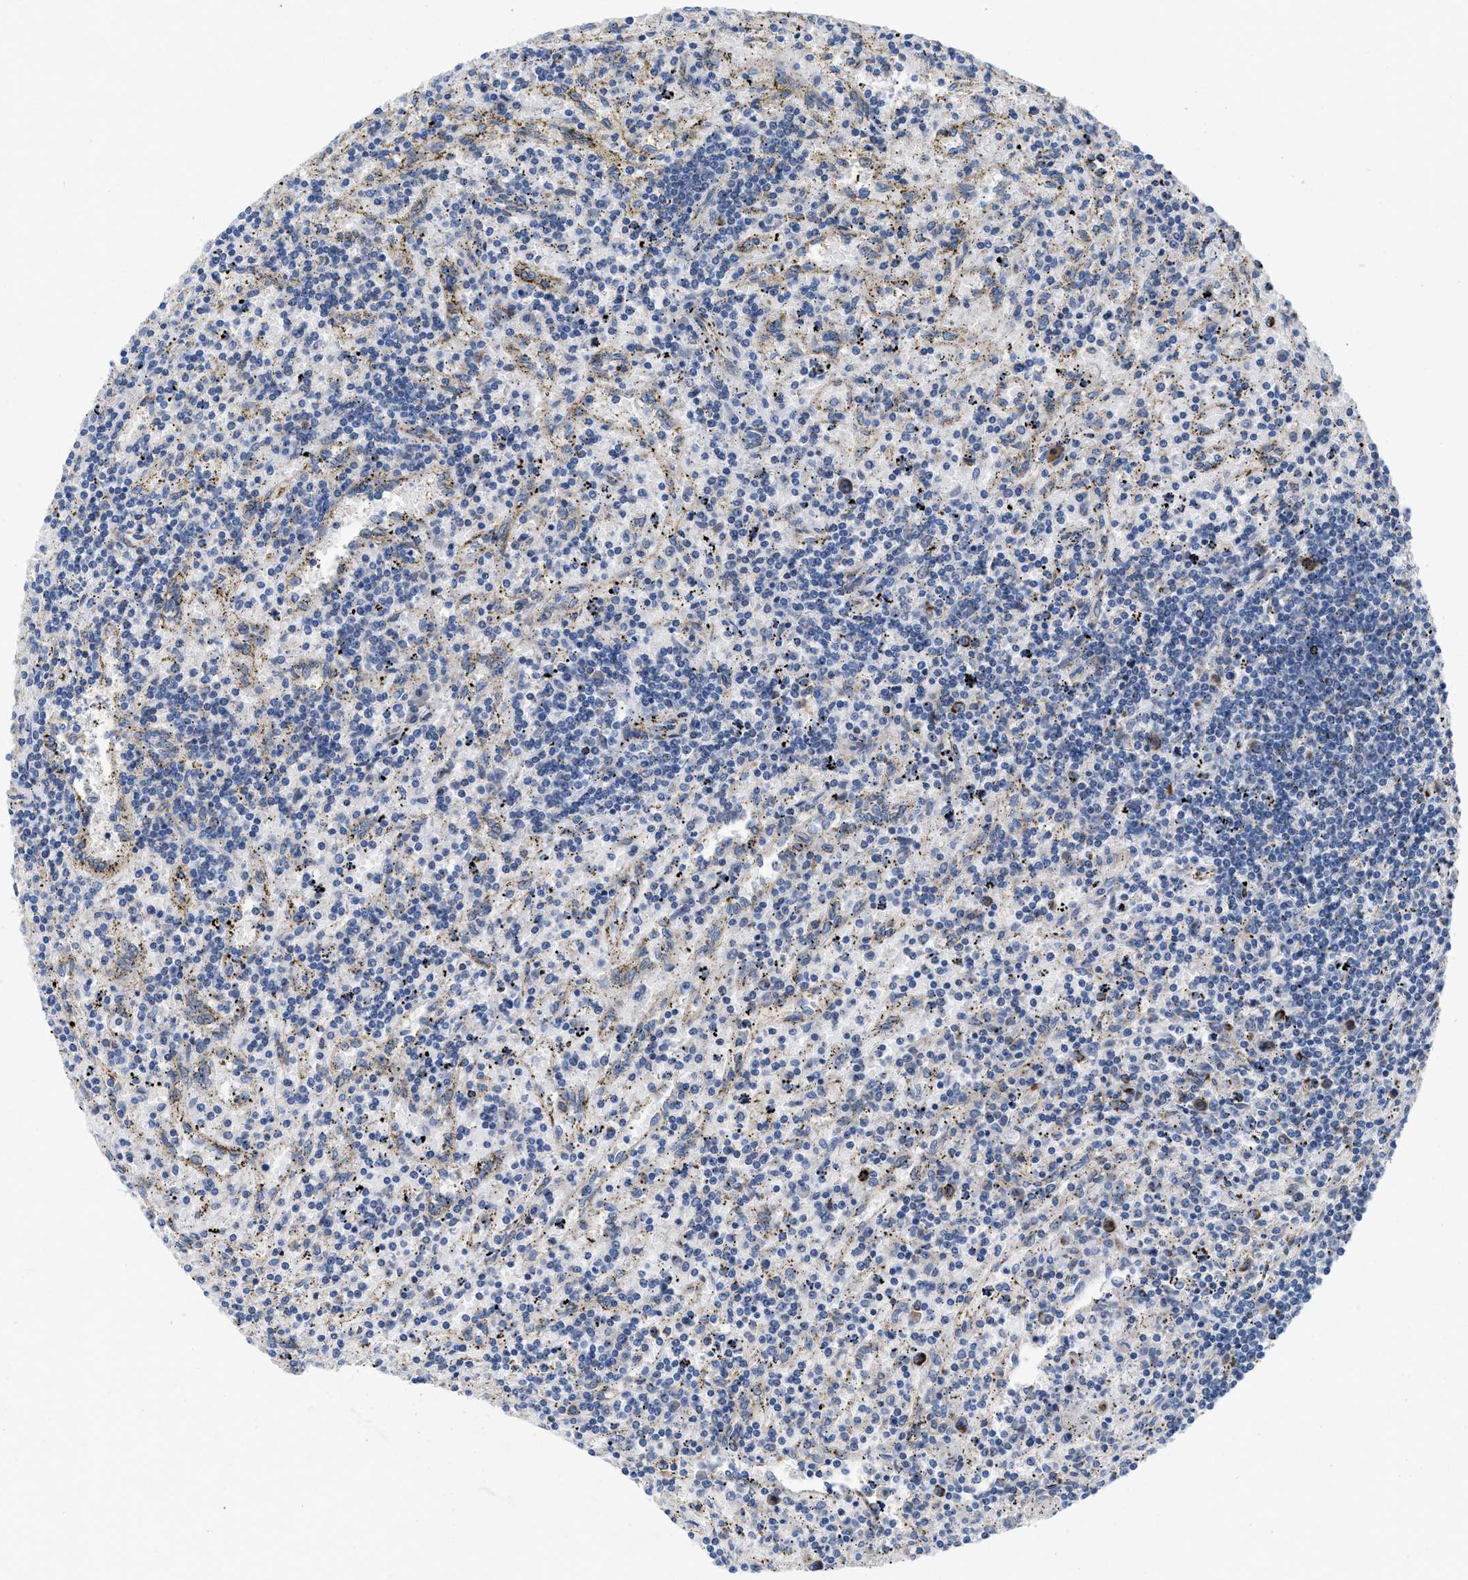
{"staining": {"intensity": "negative", "quantity": "none", "location": "none"}, "tissue": "lymphoma", "cell_type": "Tumor cells", "image_type": "cancer", "snomed": [{"axis": "morphology", "description": "Malignant lymphoma, non-Hodgkin's type, Low grade"}, {"axis": "topography", "description": "Spleen"}], "caption": "An image of lymphoma stained for a protein displays no brown staining in tumor cells.", "gene": "AKAP1", "patient": {"sex": "male", "age": 76}}